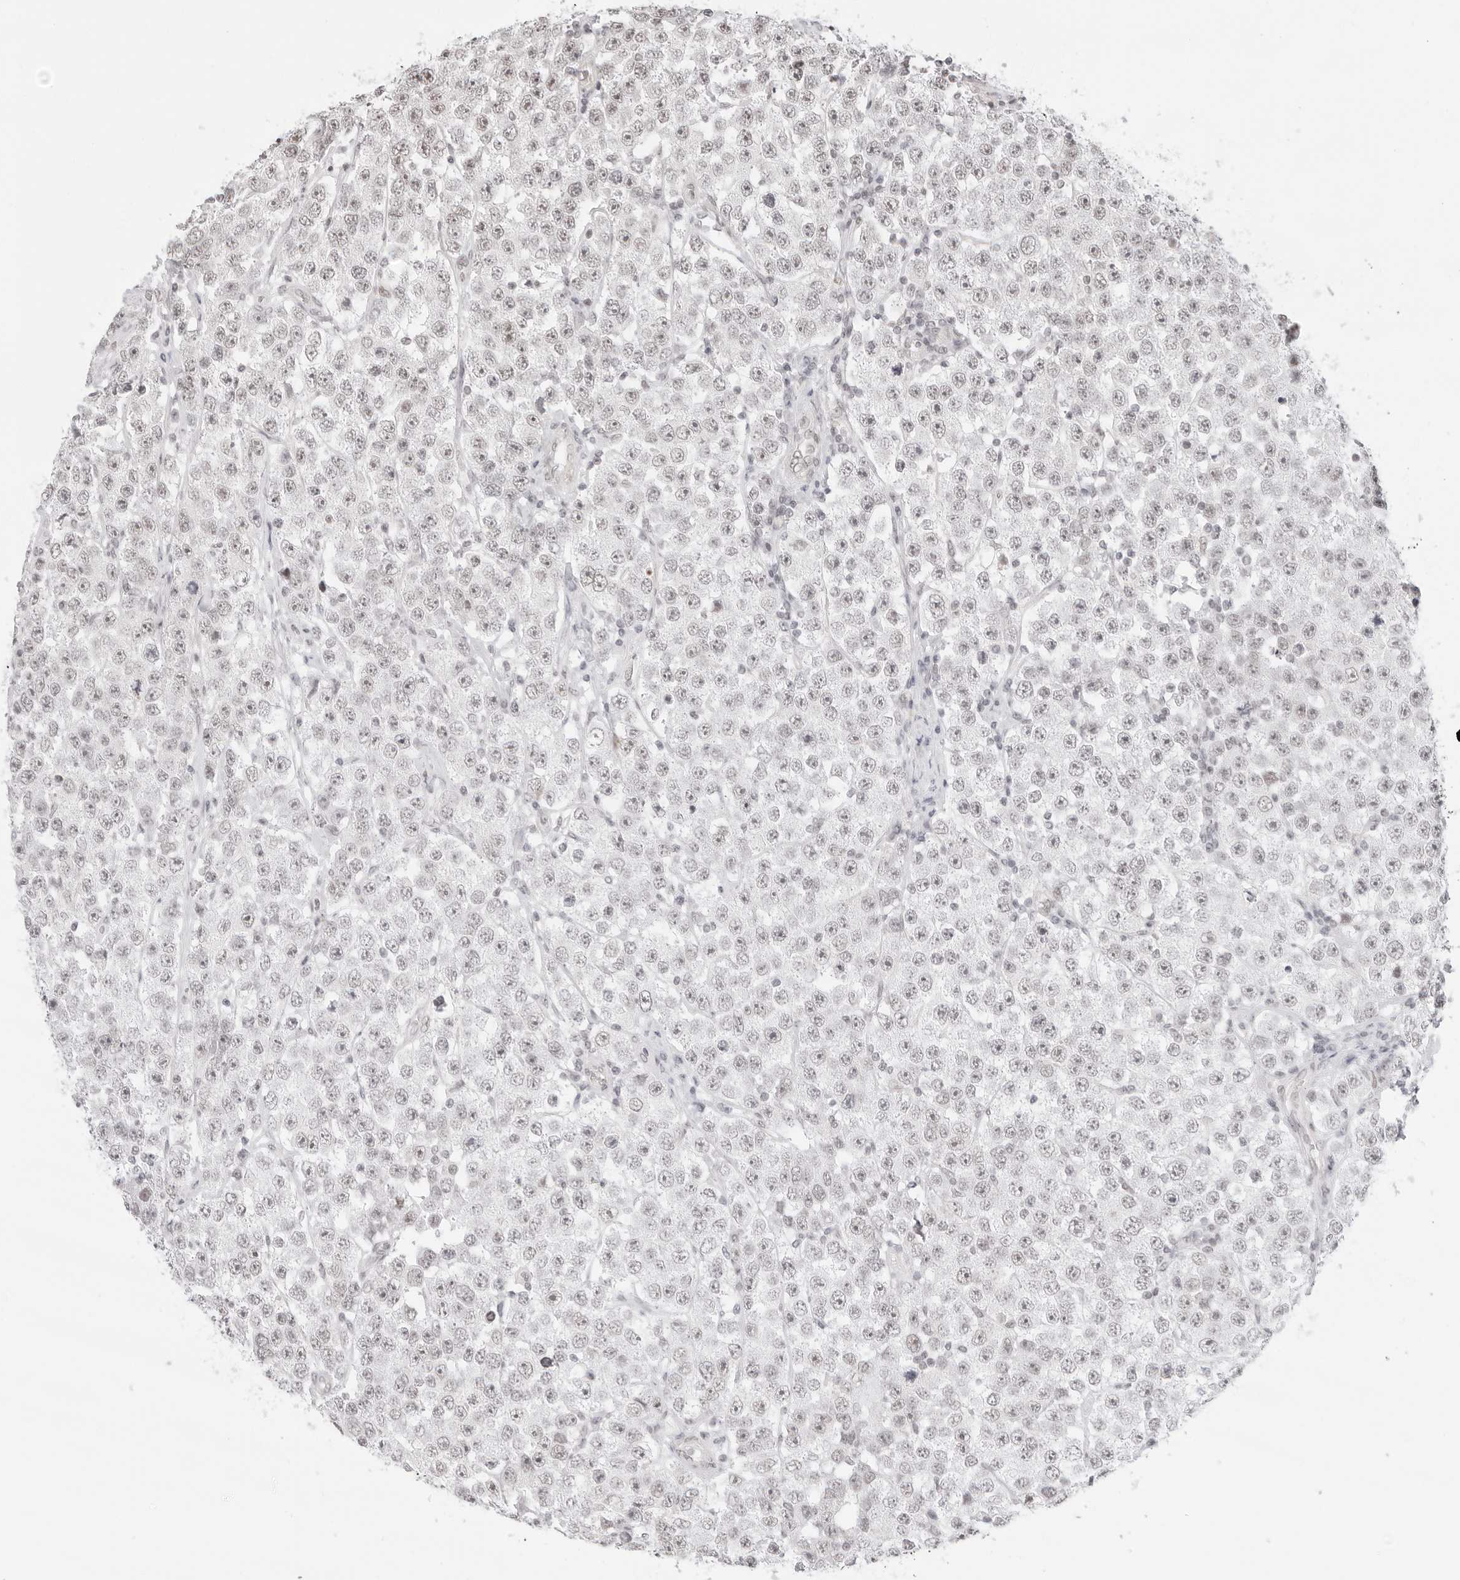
{"staining": {"intensity": "negative", "quantity": "none", "location": "none"}, "tissue": "testis cancer", "cell_type": "Tumor cells", "image_type": "cancer", "snomed": [{"axis": "morphology", "description": "Seminoma, NOS"}, {"axis": "topography", "description": "Testis"}], "caption": "DAB immunohistochemical staining of human testis cancer (seminoma) reveals no significant expression in tumor cells.", "gene": "TCIM", "patient": {"sex": "male", "age": 28}}